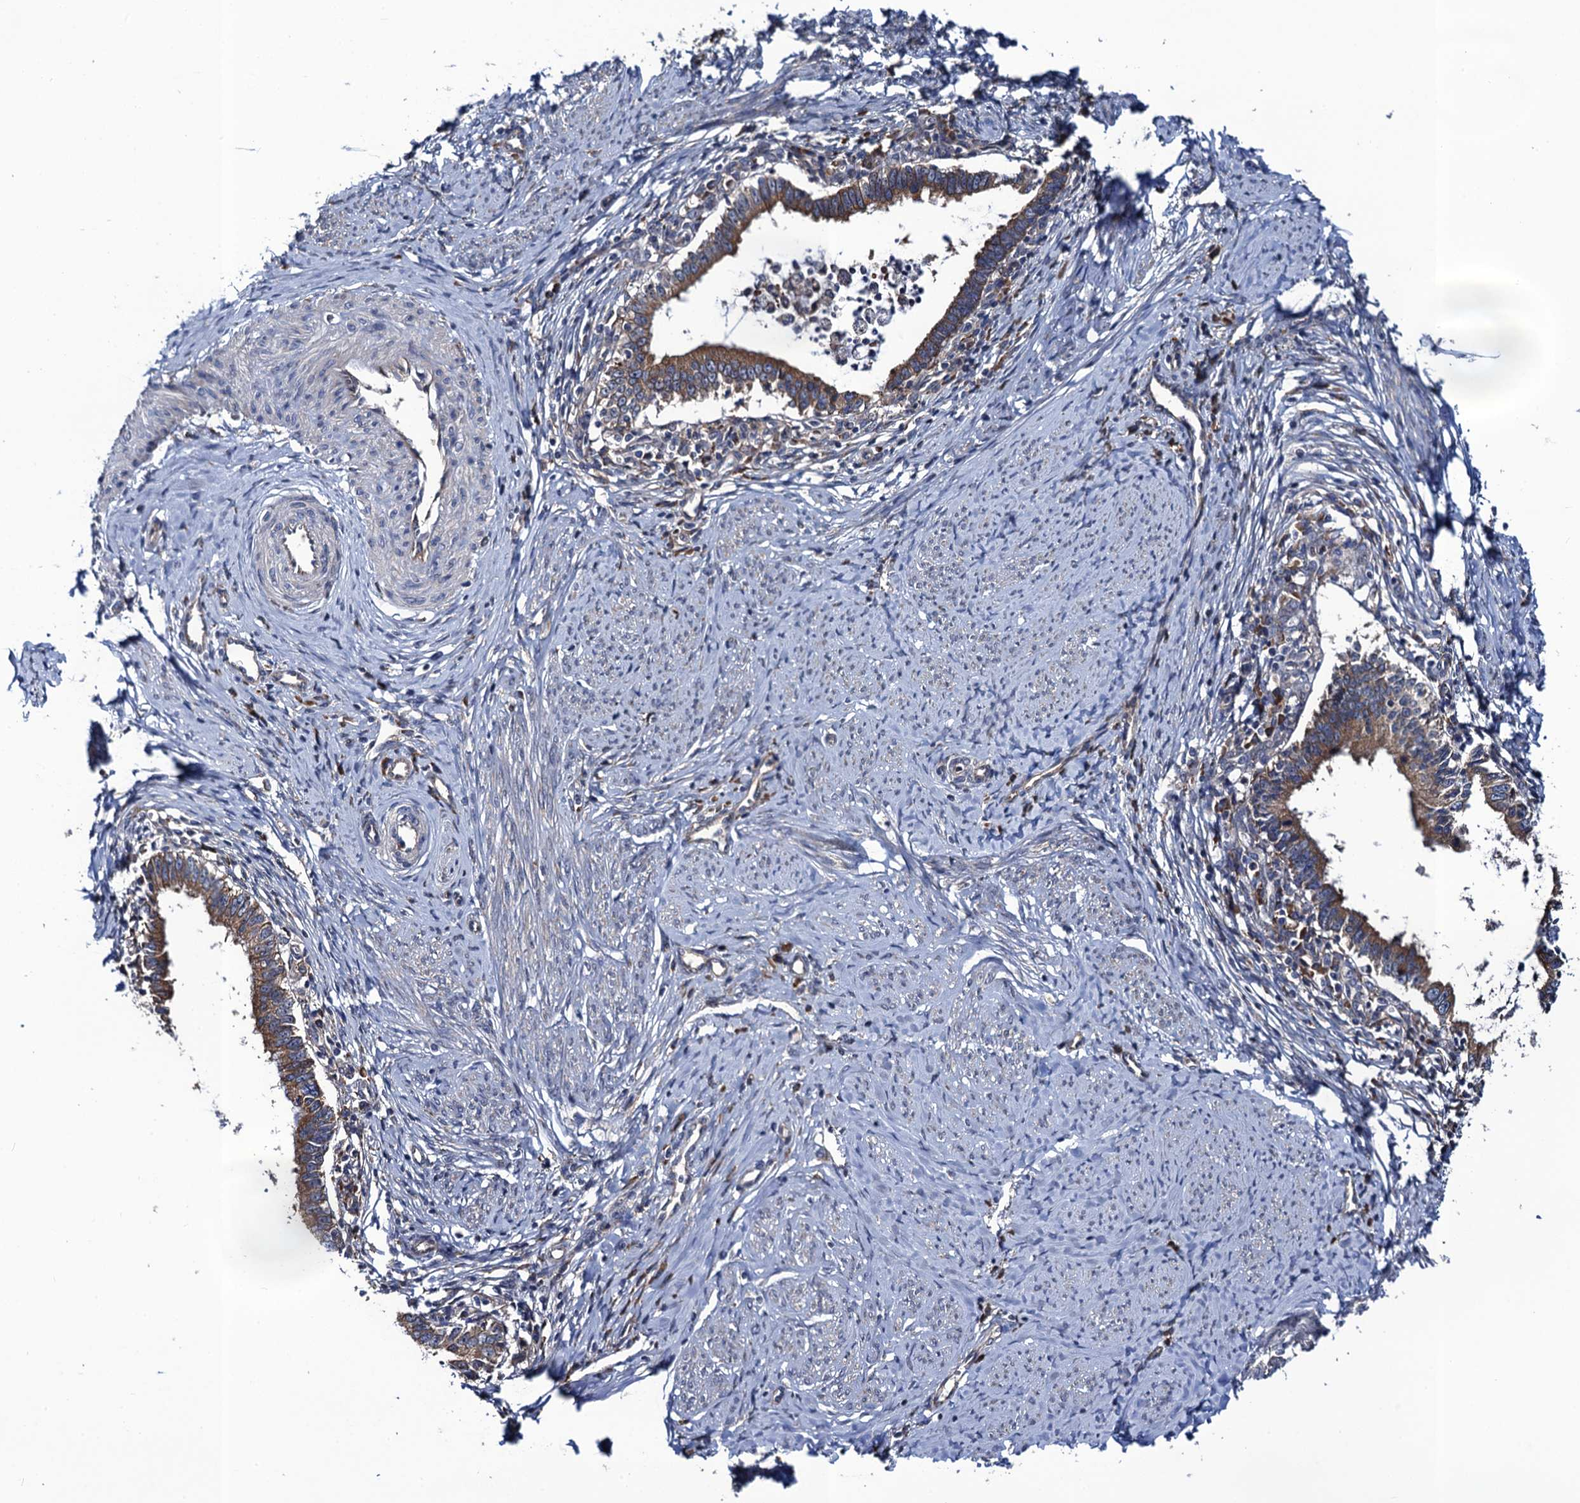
{"staining": {"intensity": "moderate", "quantity": ">75%", "location": "cytoplasmic/membranous"}, "tissue": "cervical cancer", "cell_type": "Tumor cells", "image_type": "cancer", "snomed": [{"axis": "morphology", "description": "Adenocarcinoma, NOS"}, {"axis": "topography", "description": "Cervix"}], "caption": "IHC photomicrograph of neoplastic tissue: human cervical adenocarcinoma stained using immunohistochemistry (IHC) exhibits medium levels of moderate protein expression localized specifically in the cytoplasmic/membranous of tumor cells, appearing as a cytoplasmic/membranous brown color.", "gene": "PGLS", "patient": {"sex": "female", "age": 36}}